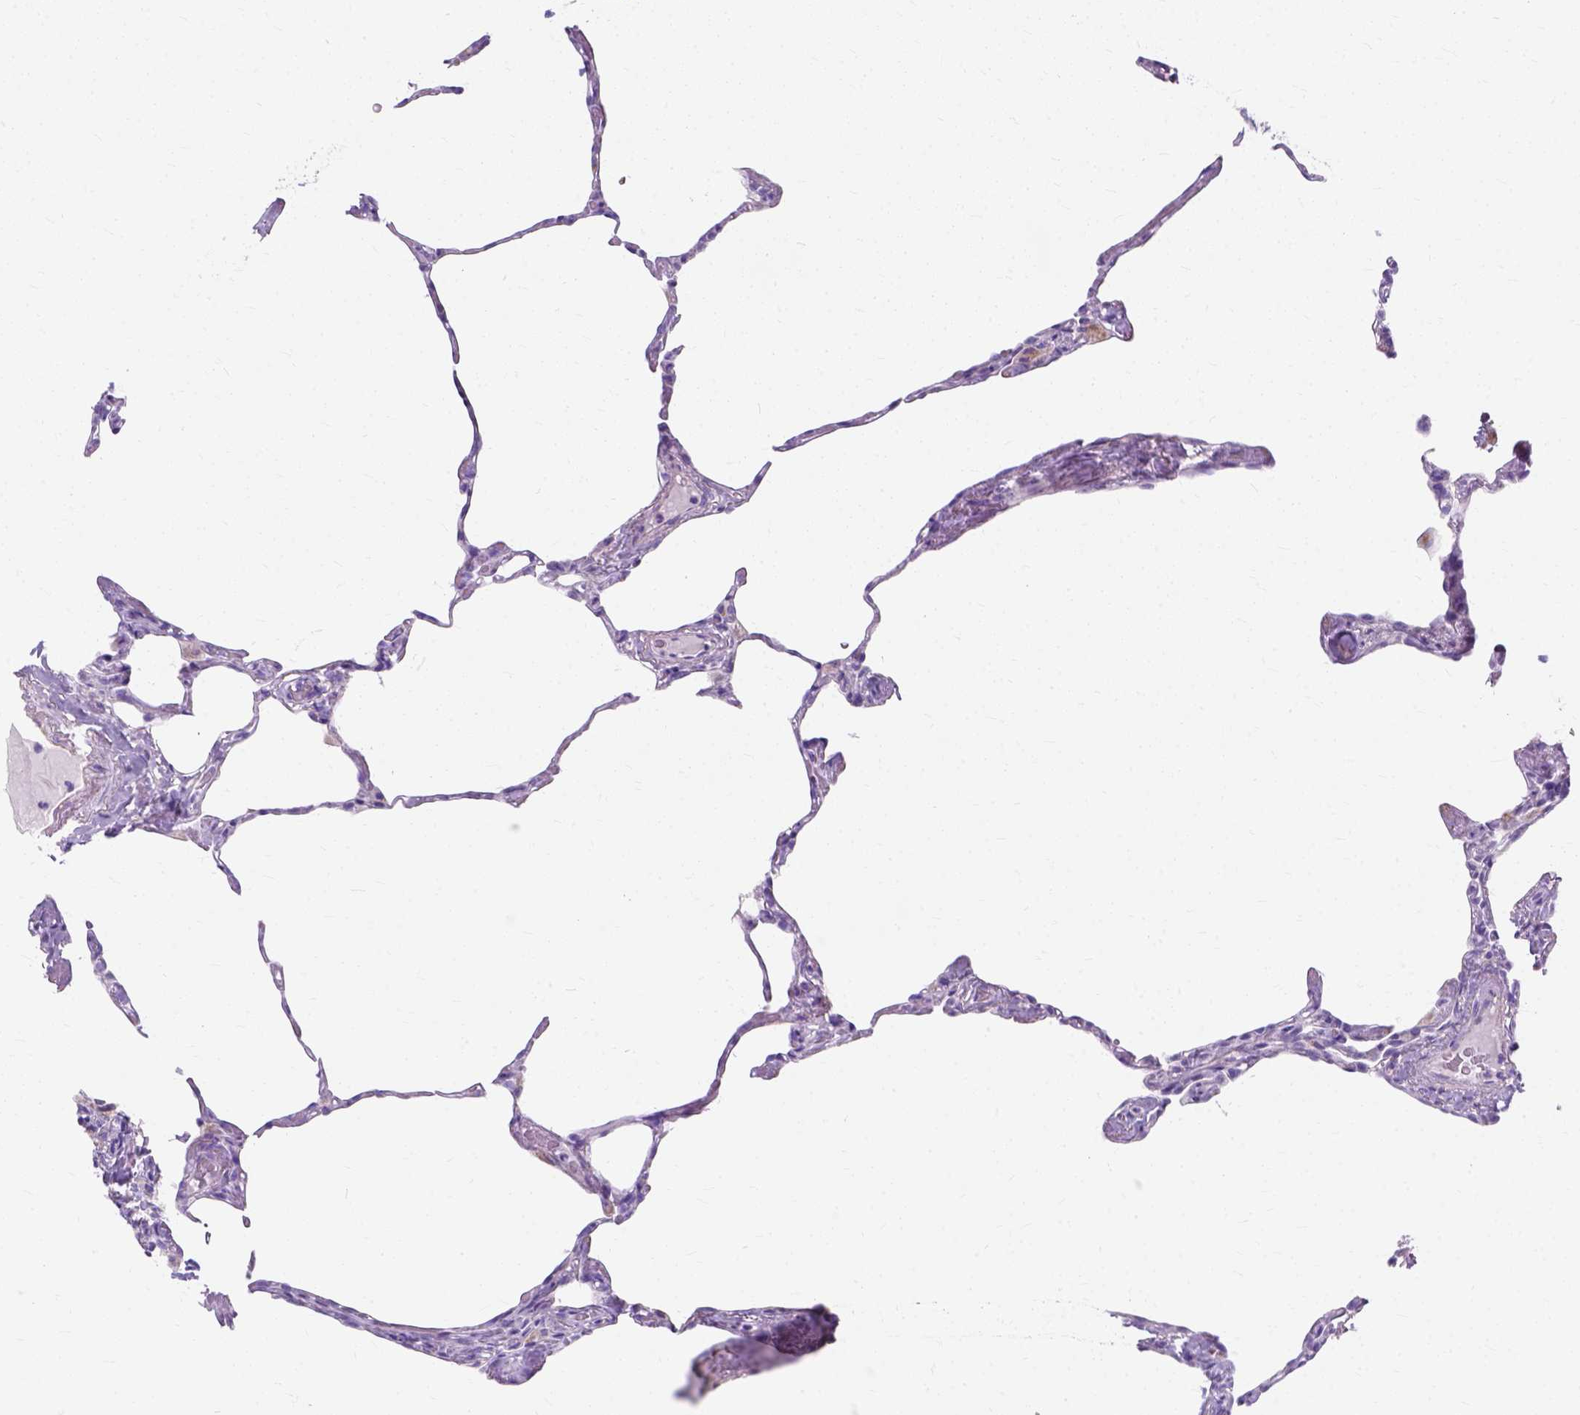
{"staining": {"intensity": "negative", "quantity": "none", "location": "none"}, "tissue": "lung", "cell_type": "Alveolar cells", "image_type": "normal", "snomed": [{"axis": "morphology", "description": "Normal tissue, NOS"}, {"axis": "topography", "description": "Lung"}], "caption": "IHC image of unremarkable lung stained for a protein (brown), which displays no staining in alveolar cells. (DAB IHC with hematoxylin counter stain).", "gene": "MYH15", "patient": {"sex": "male", "age": 65}}